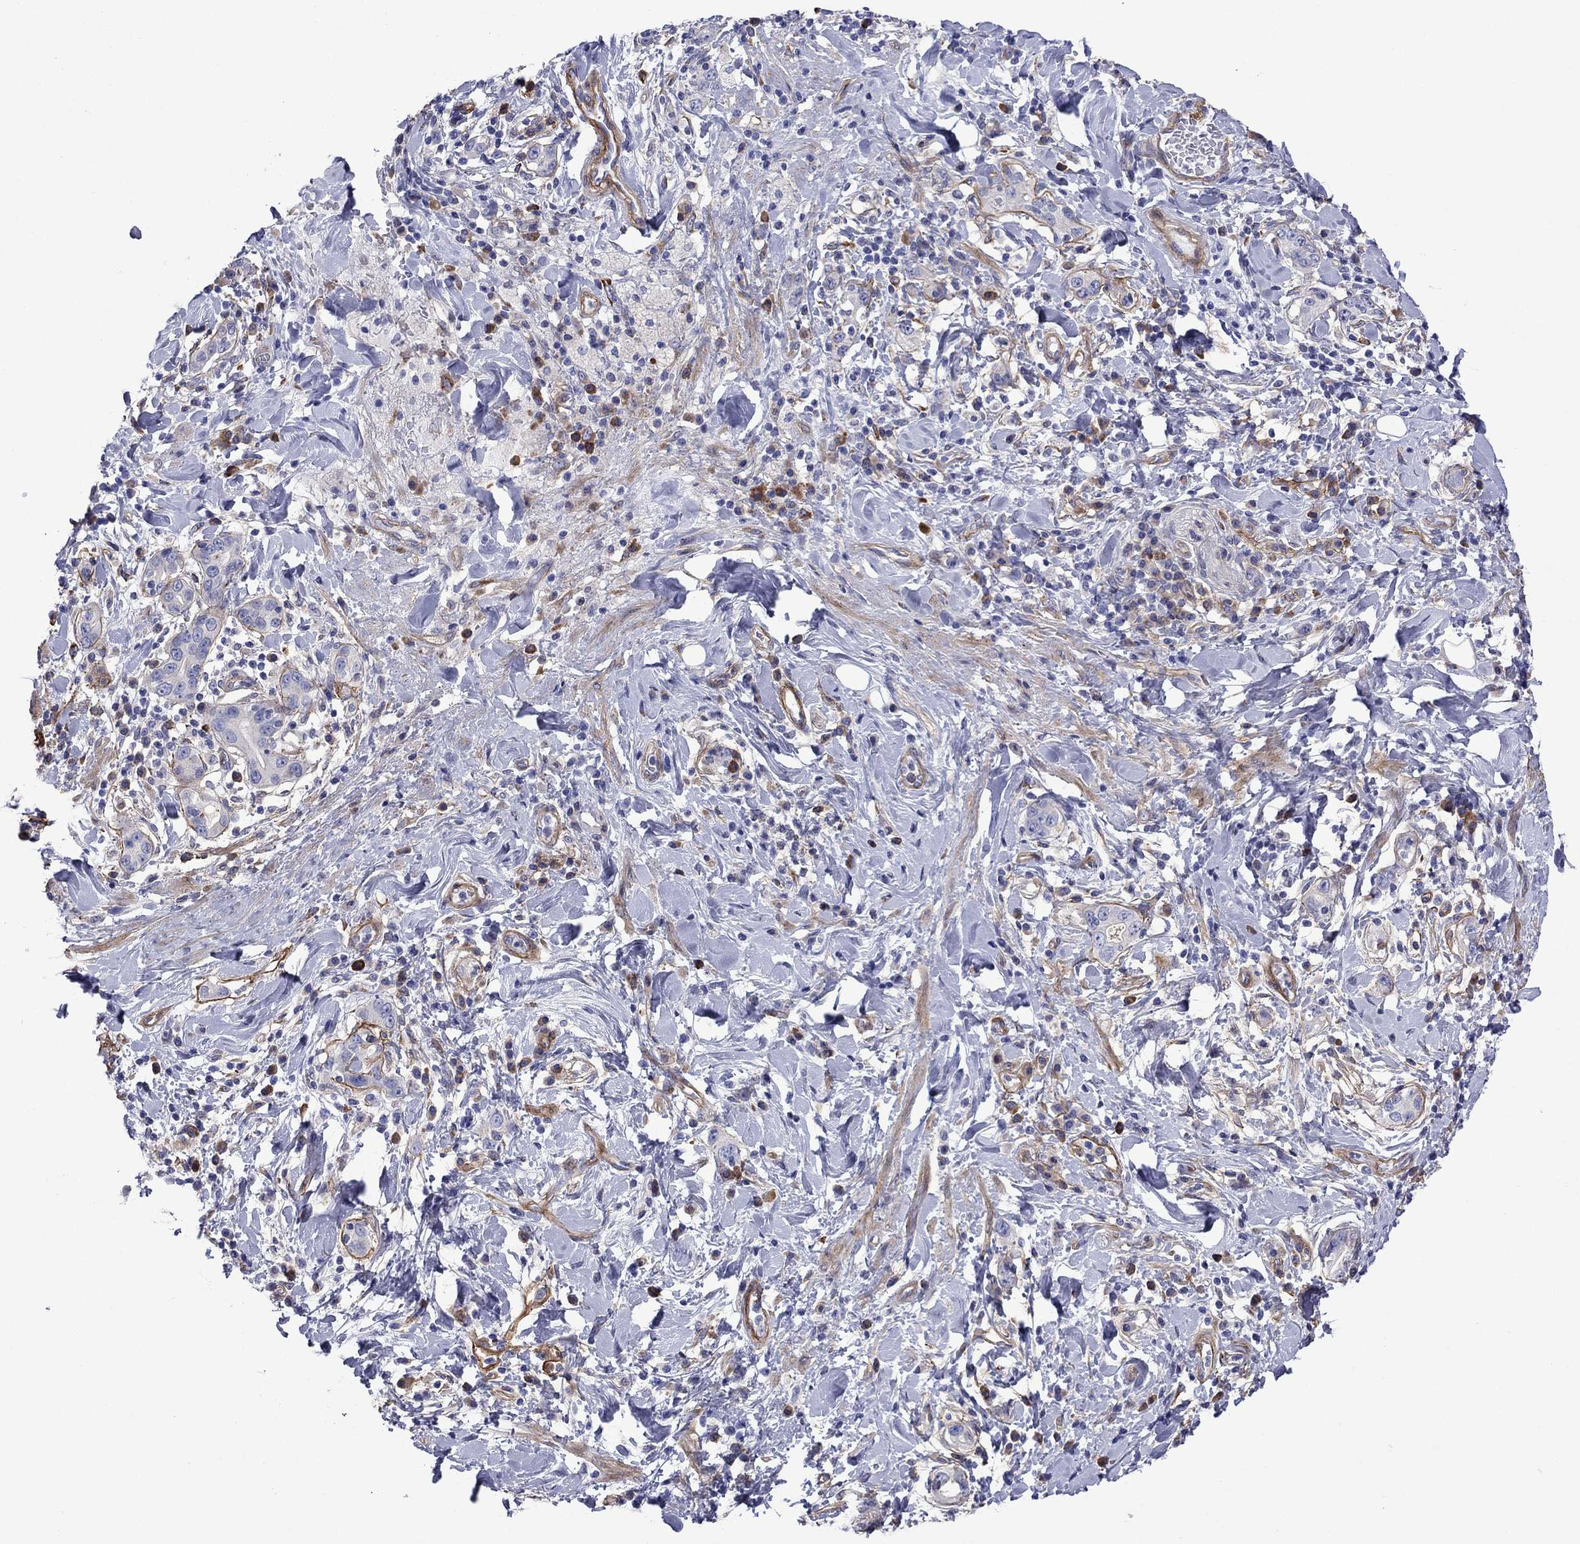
{"staining": {"intensity": "negative", "quantity": "none", "location": "none"}, "tissue": "stomach cancer", "cell_type": "Tumor cells", "image_type": "cancer", "snomed": [{"axis": "morphology", "description": "Adenocarcinoma, NOS"}, {"axis": "topography", "description": "Stomach"}], "caption": "High power microscopy photomicrograph of an immunohistochemistry photomicrograph of stomach adenocarcinoma, revealing no significant positivity in tumor cells.", "gene": "HSPG2", "patient": {"sex": "male", "age": 79}}